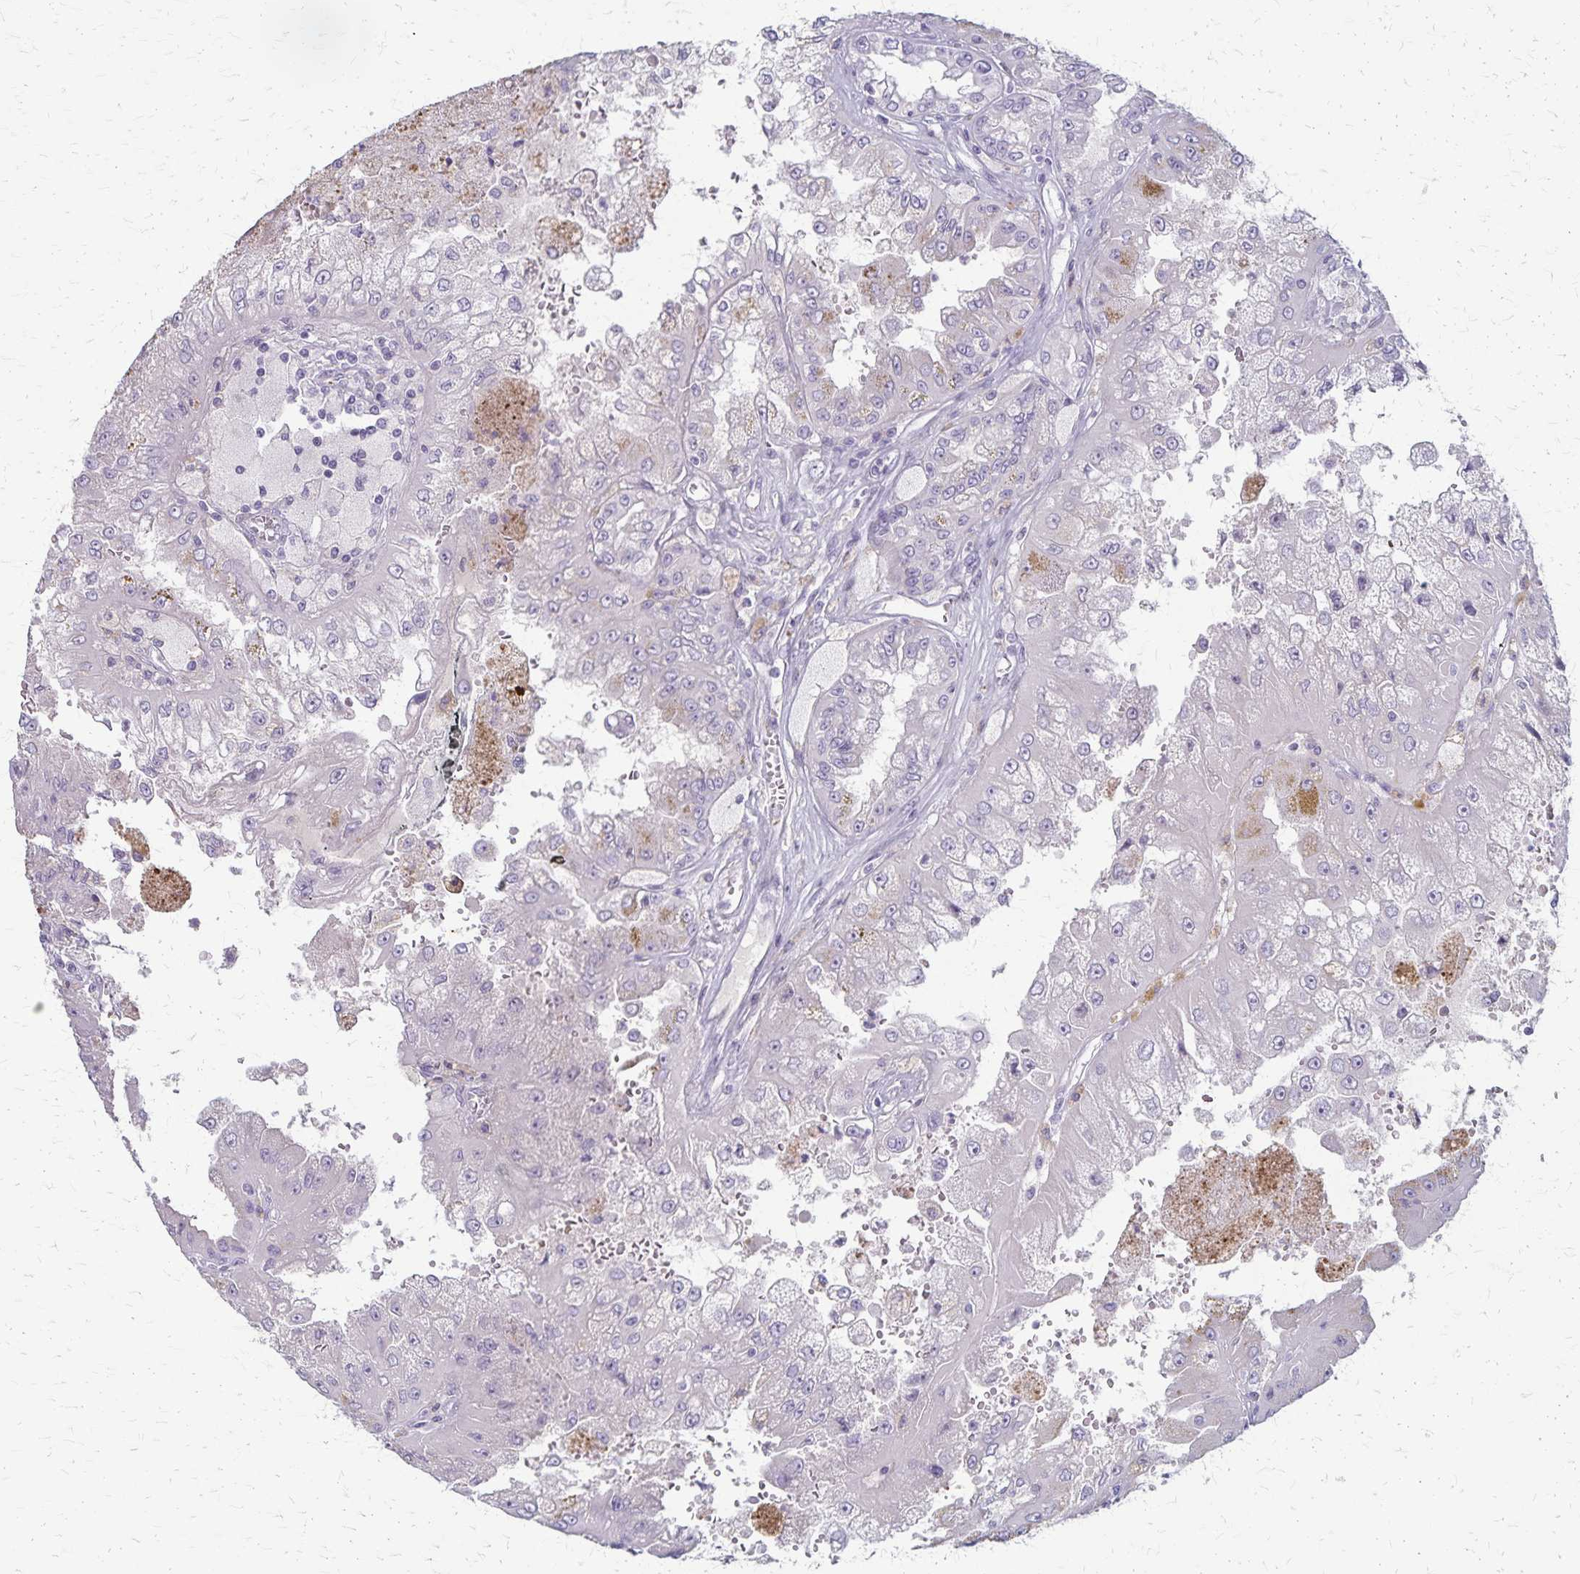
{"staining": {"intensity": "negative", "quantity": "none", "location": "none"}, "tissue": "renal cancer", "cell_type": "Tumor cells", "image_type": "cancer", "snomed": [{"axis": "morphology", "description": "Adenocarcinoma, NOS"}, {"axis": "topography", "description": "Kidney"}], "caption": "This is a image of immunohistochemistry staining of adenocarcinoma (renal), which shows no expression in tumor cells.", "gene": "RASL10B", "patient": {"sex": "male", "age": 58}}